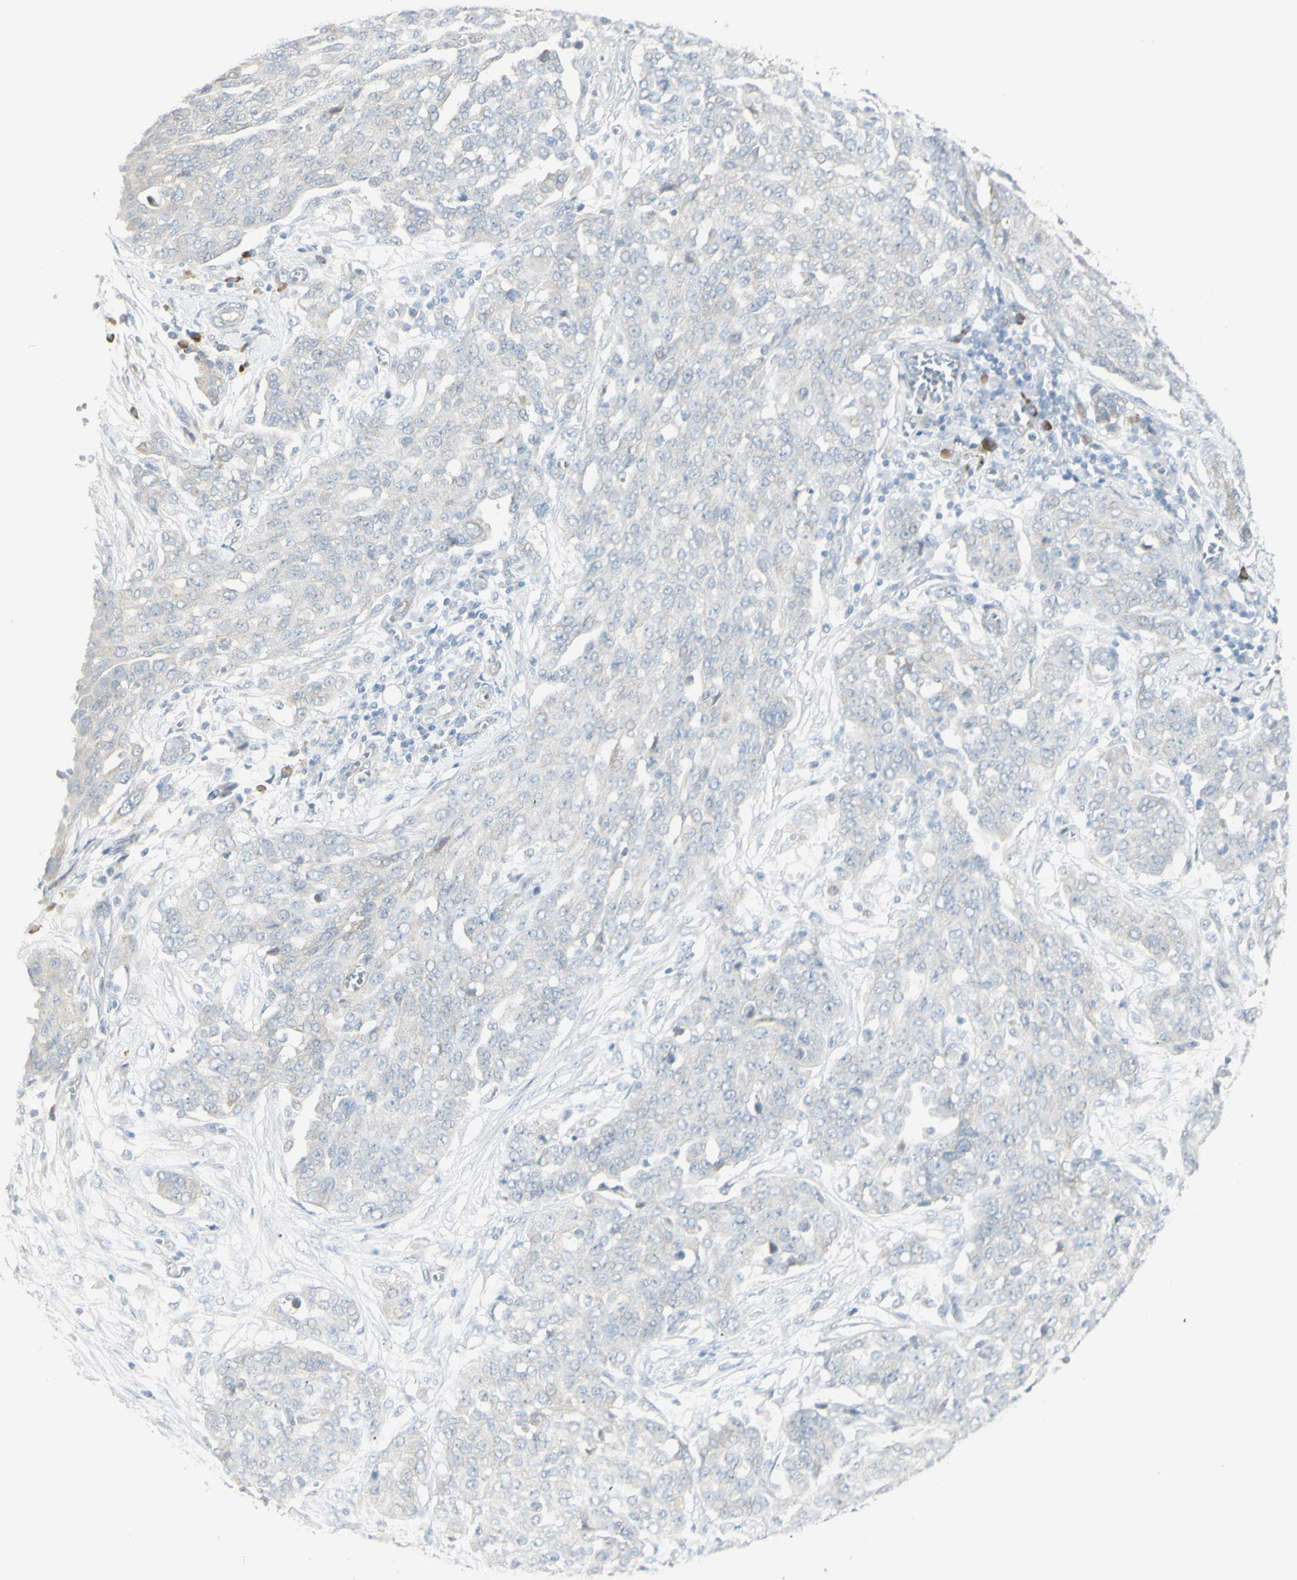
{"staining": {"intensity": "negative", "quantity": "none", "location": "none"}, "tissue": "ovarian cancer", "cell_type": "Tumor cells", "image_type": "cancer", "snomed": [{"axis": "morphology", "description": "Cystadenocarcinoma, serous, NOS"}, {"axis": "topography", "description": "Soft tissue"}, {"axis": "topography", "description": "Ovary"}], "caption": "Immunohistochemical staining of serous cystadenocarcinoma (ovarian) demonstrates no significant positivity in tumor cells.", "gene": "NDST4", "patient": {"sex": "female", "age": 57}}